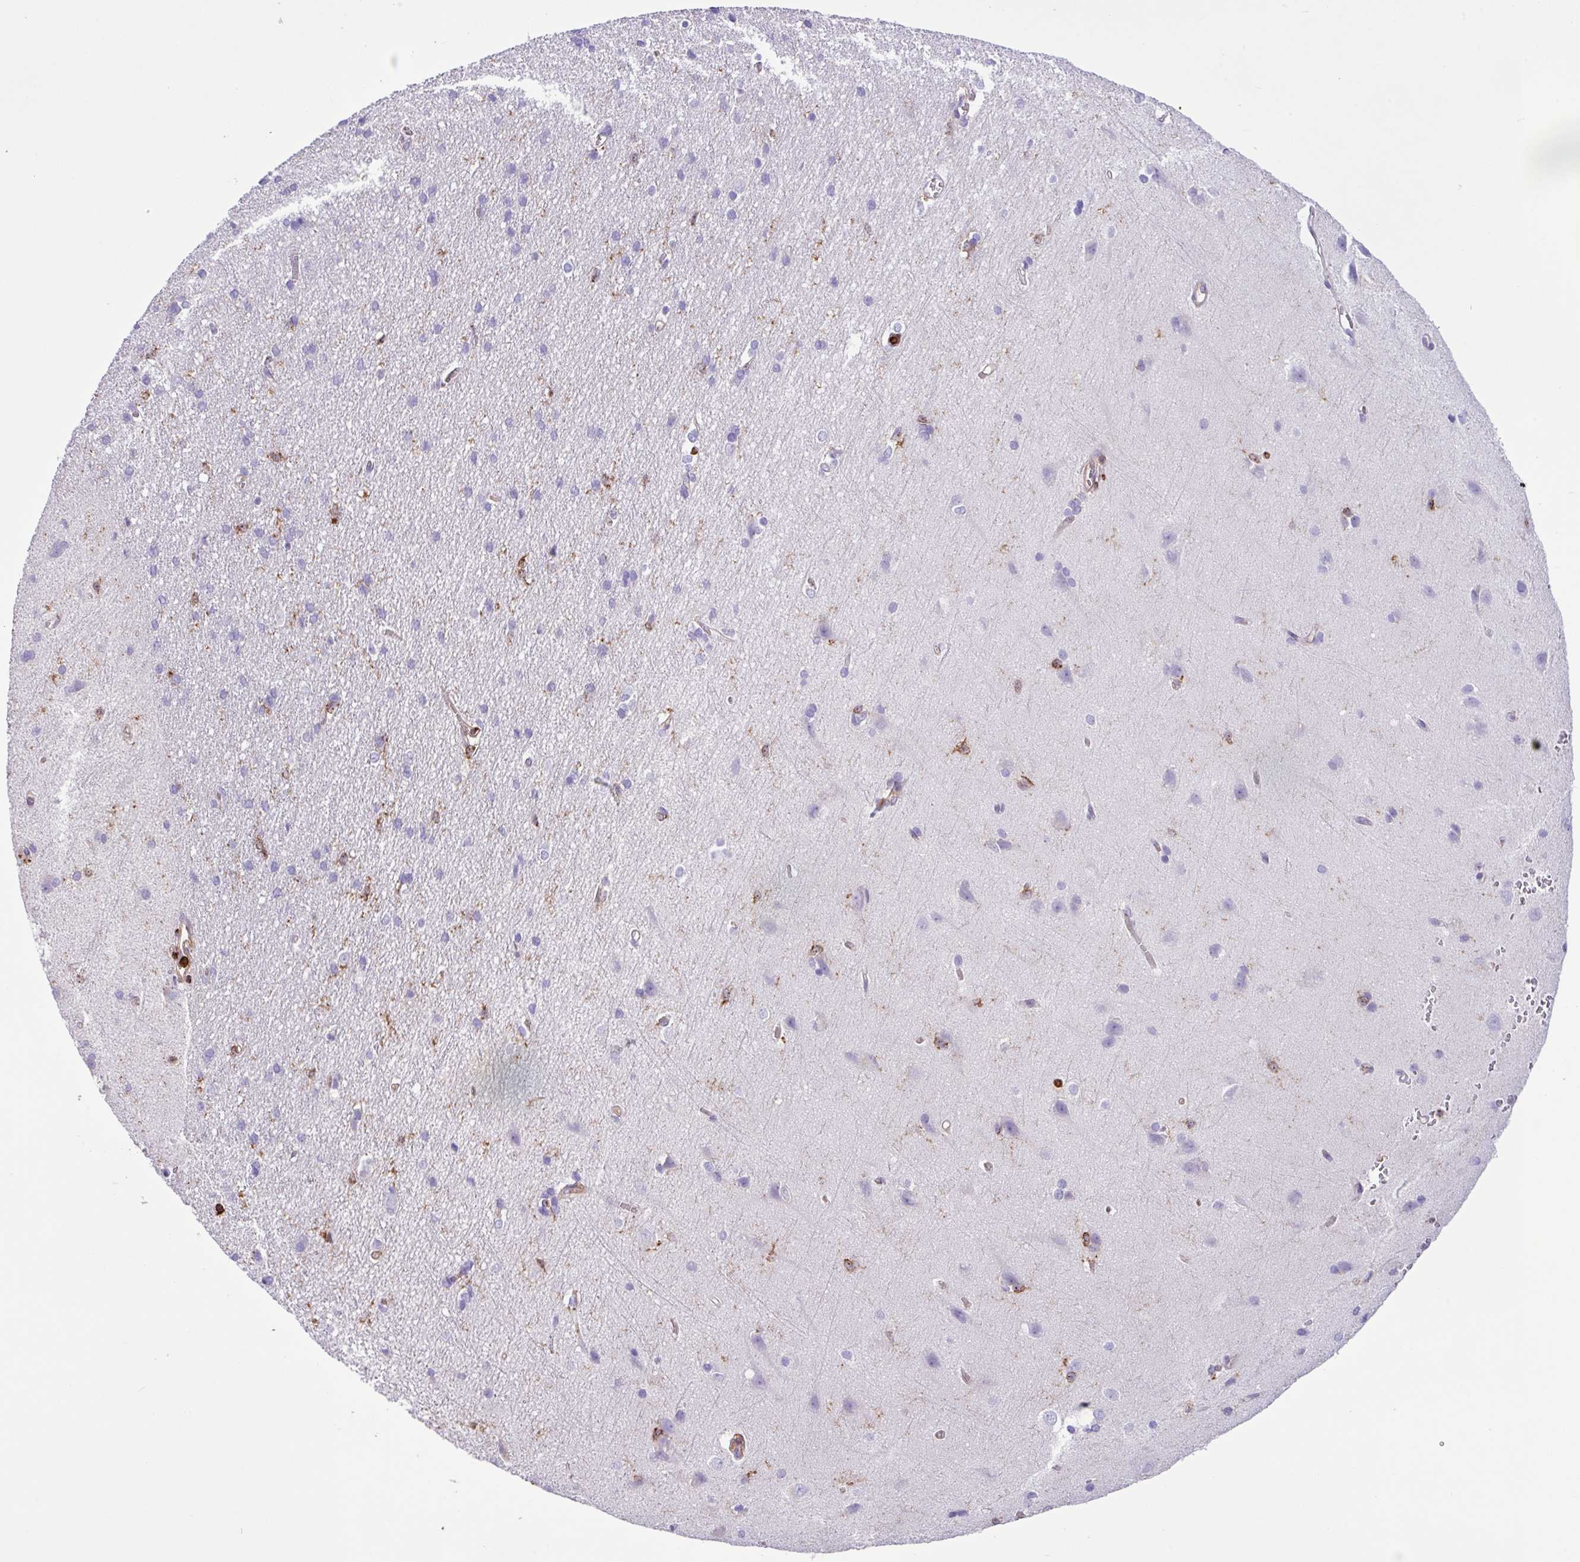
{"staining": {"intensity": "negative", "quantity": "none", "location": "none"}, "tissue": "cerebral cortex", "cell_type": "Endothelial cells", "image_type": "normal", "snomed": [{"axis": "morphology", "description": "Normal tissue, NOS"}, {"axis": "topography", "description": "Cerebral cortex"}], "caption": "DAB immunohistochemical staining of unremarkable cerebral cortex shows no significant staining in endothelial cells. (DAB immunohistochemistry (IHC) with hematoxylin counter stain).", "gene": "PPP1R18", "patient": {"sex": "male", "age": 37}}